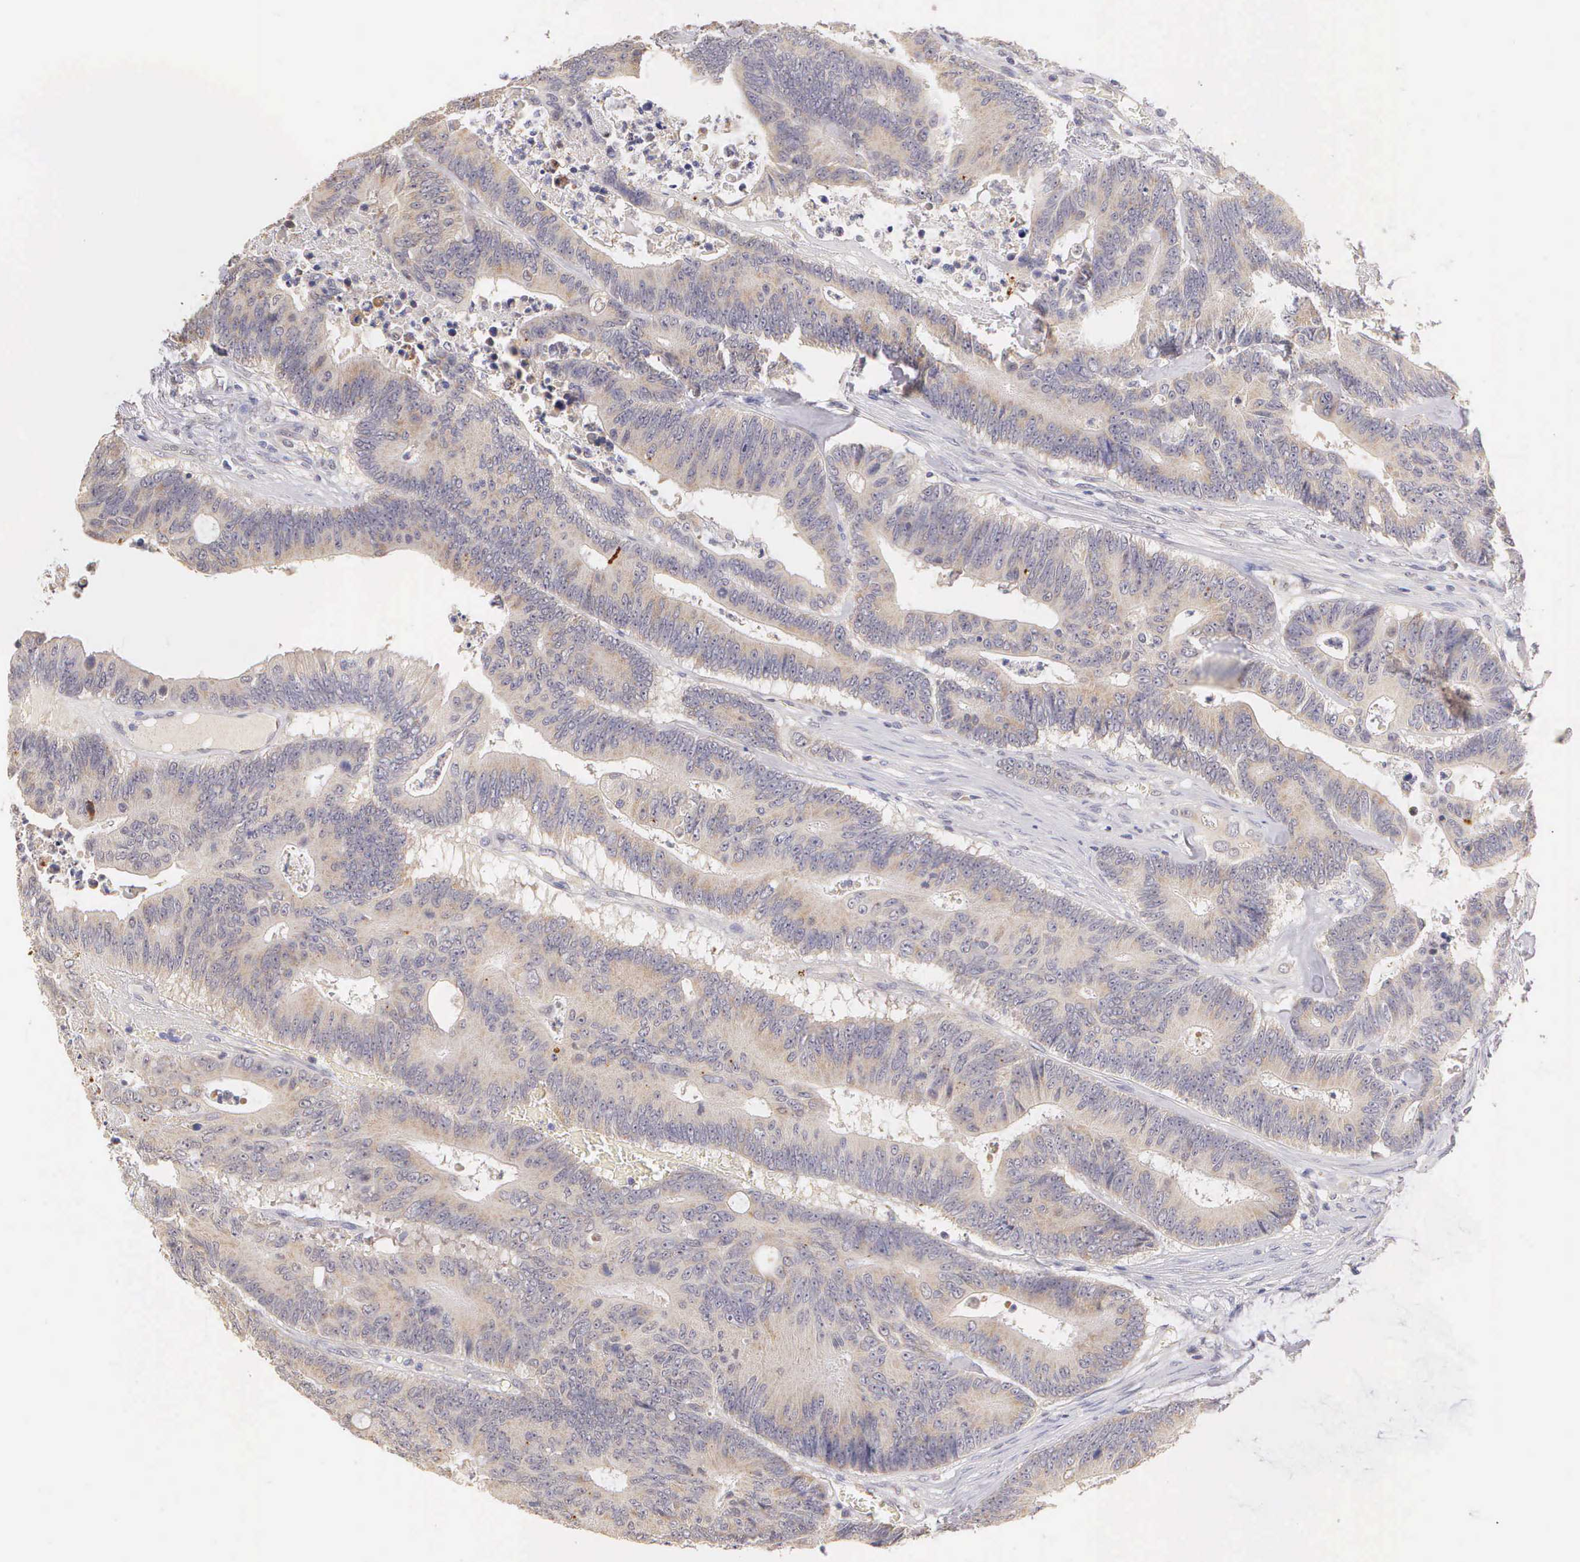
{"staining": {"intensity": "weak", "quantity": "25%-75%", "location": "cytoplasmic/membranous"}, "tissue": "colorectal cancer", "cell_type": "Tumor cells", "image_type": "cancer", "snomed": [{"axis": "morphology", "description": "Adenocarcinoma, NOS"}, {"axis": "topography", "description": "Colon"}], "caption": "Protein expression analysis of colorectal cancer reveals weak cytoplasmic/membranous staining in about 25%-75% of tumor cells.", "gene": "ESR1", "patient": {"sex": "male", "age": 65}}